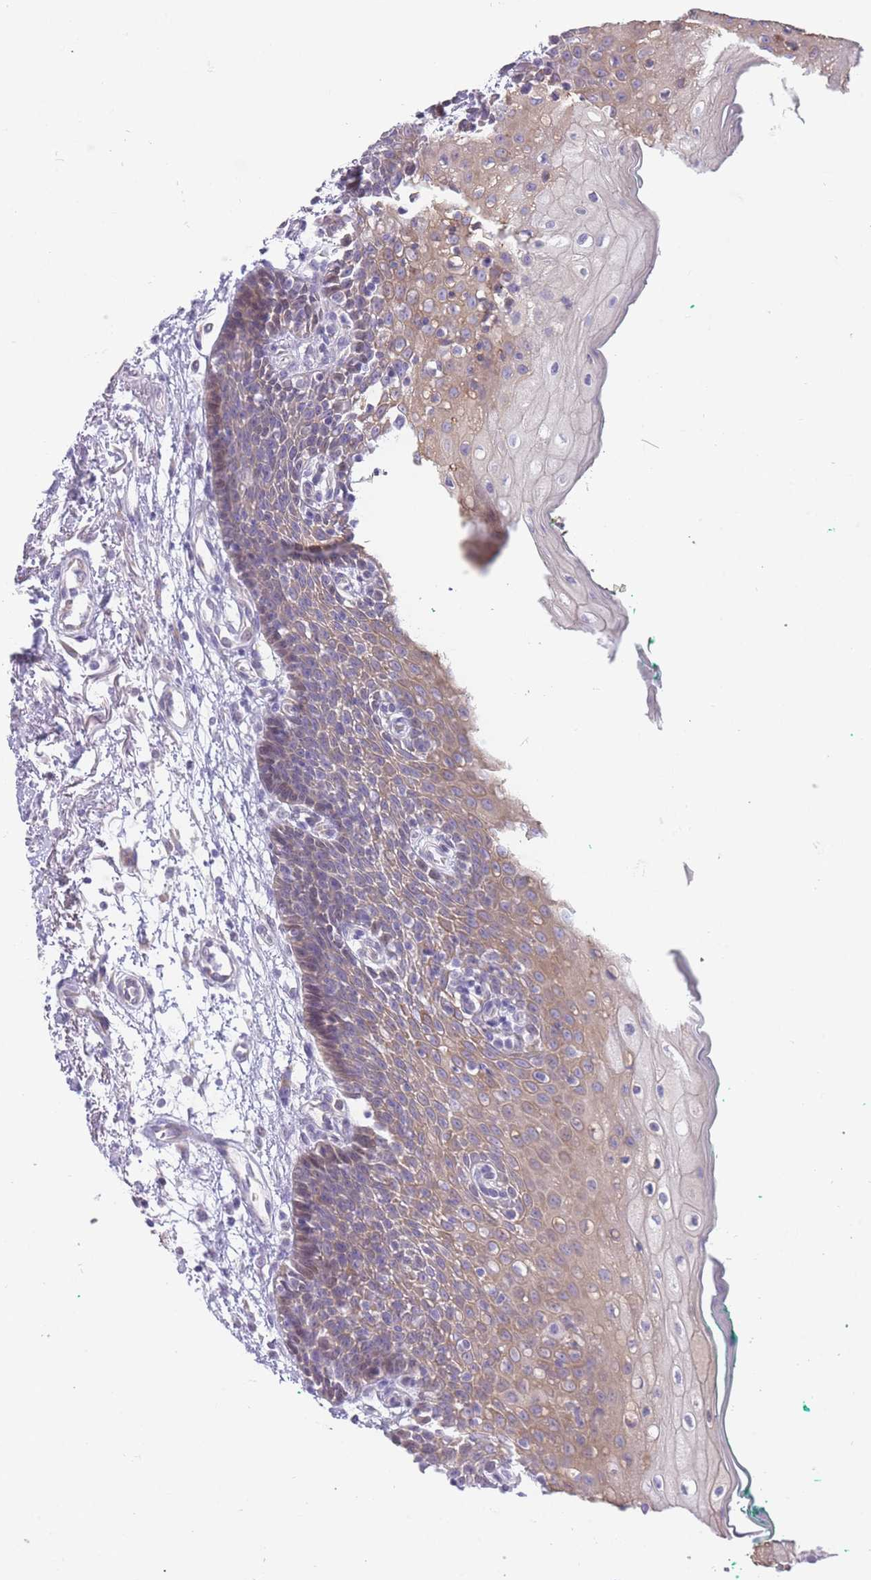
{"staining": {"intensity": "weak", "quantity": "<25%", "location": "cytoplasmic/membranous"}, "tissue": "oral mucosa", "cell_type": "Squamous epithelial cells", "image_type": "normal", "snomed": [{"axis": "morphology", "description": "Normal tissue, NOS"}, {"axis": "morphology", "description": "Squamous cell carcinoma, NOS"}, {"axis": "topography", "description": "Oral tissue"}, {"axis": "topography", "description": "Tounge, NOS"}, {"axis": "topography", "description": "Head-Neck"}], "caption": "Oral mucosa was stained to show a protein in brown. There is no significant staining in squamous epithelial cells.", "gene": "IMPG1", "patient": {"sex": "male", "age": 79}}